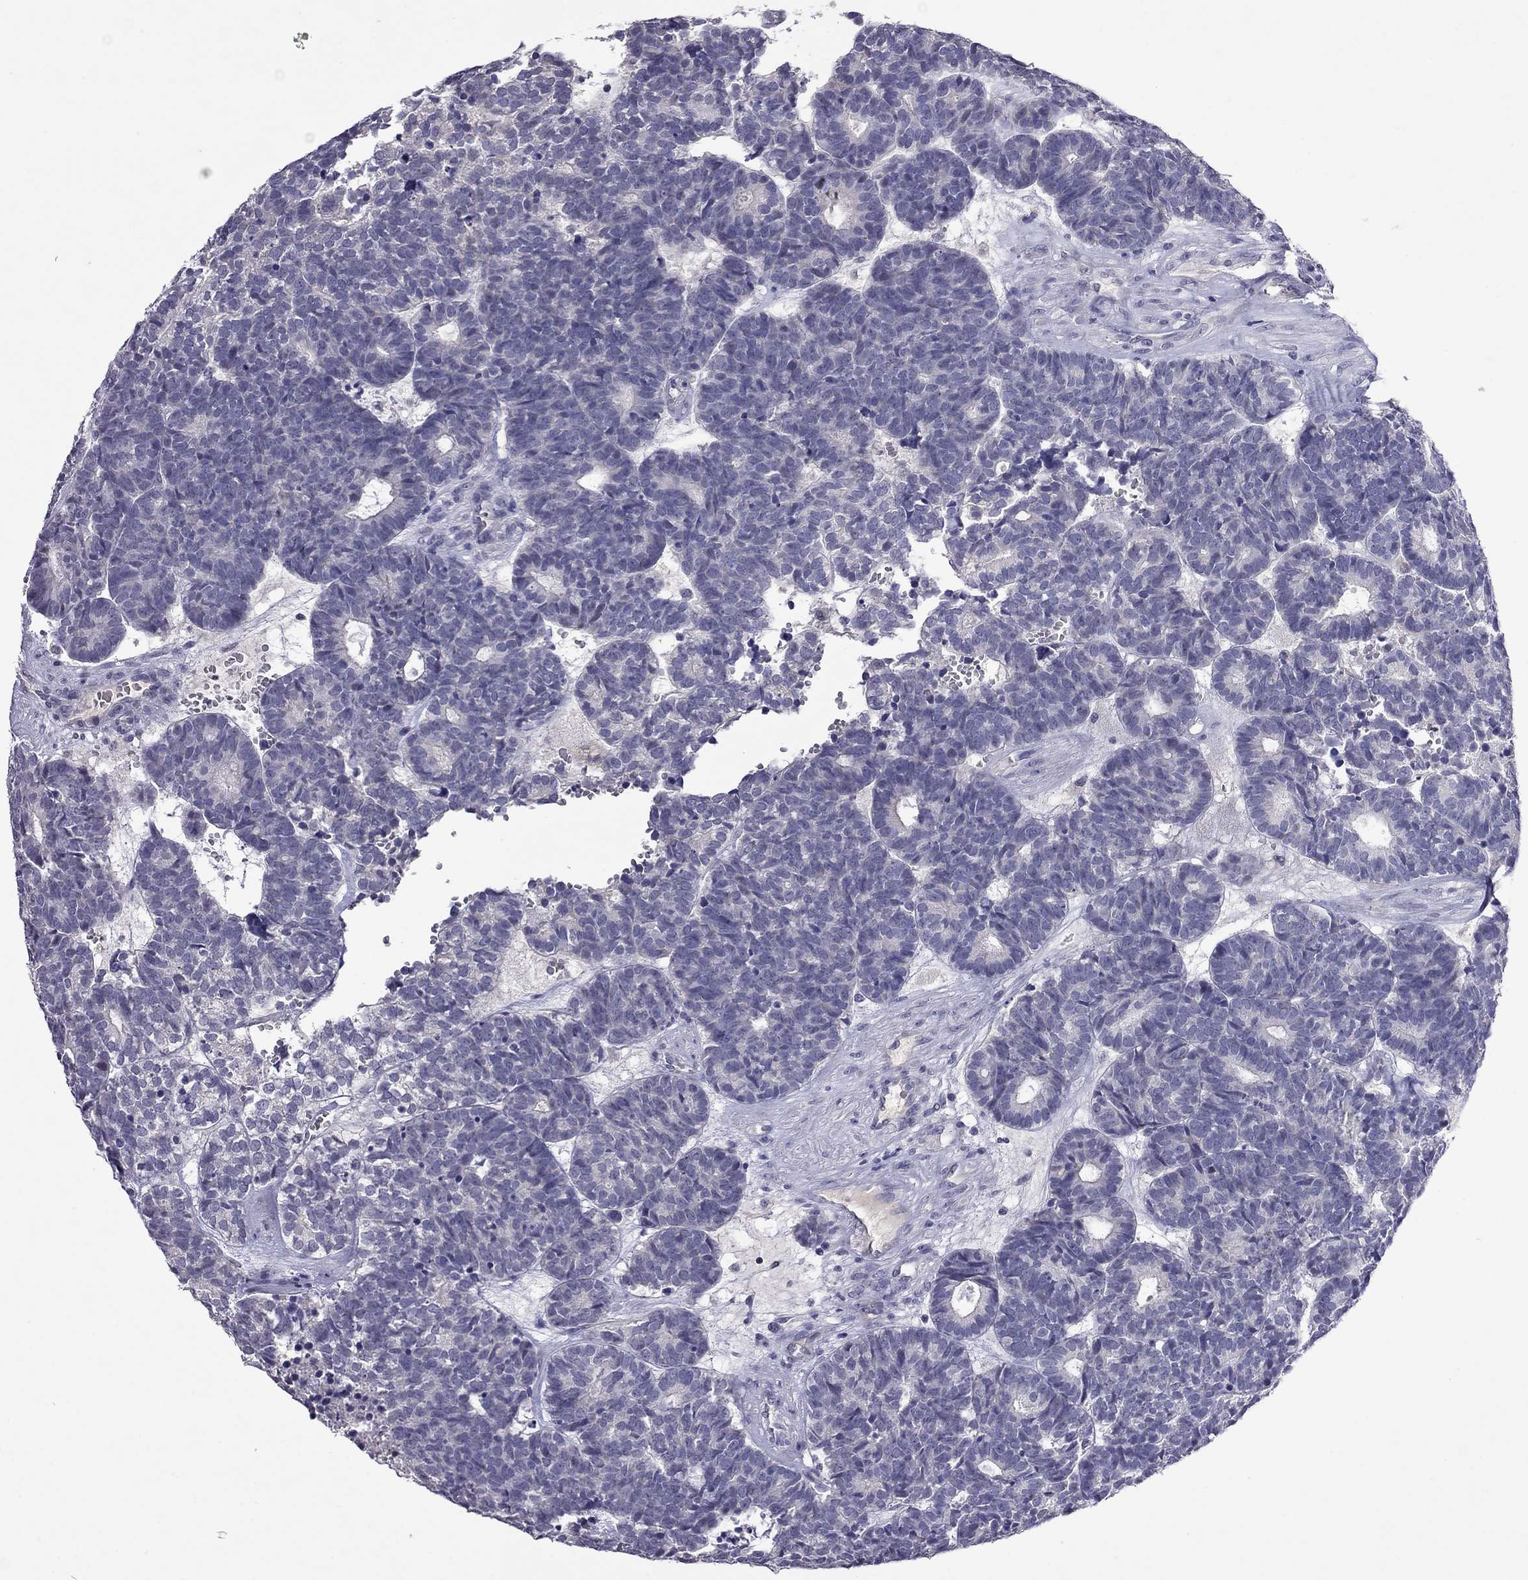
{"staining": {"intensity": "negative", "quantity": "none", "location": "none"}, "tissue": "head and neck cancer", "cell_type": "Tumor cells", "image_type": "cancer", "snomed": [{"axis": "morphology", "description": "Adenocarcinoma, NOS"}, {"axis": "topography", "description": "Head-Neck"}], "caption": "Immunohistochemical staining of human head and neck cancer (adenocarcinoma) displays no significant staining in tumor cells. The staining is performed using DAB brown chromogen with nuclei counter-stained in using hematoxylin.", "gene": "STAR", "patient": {"sex": "female", "age": 81}}